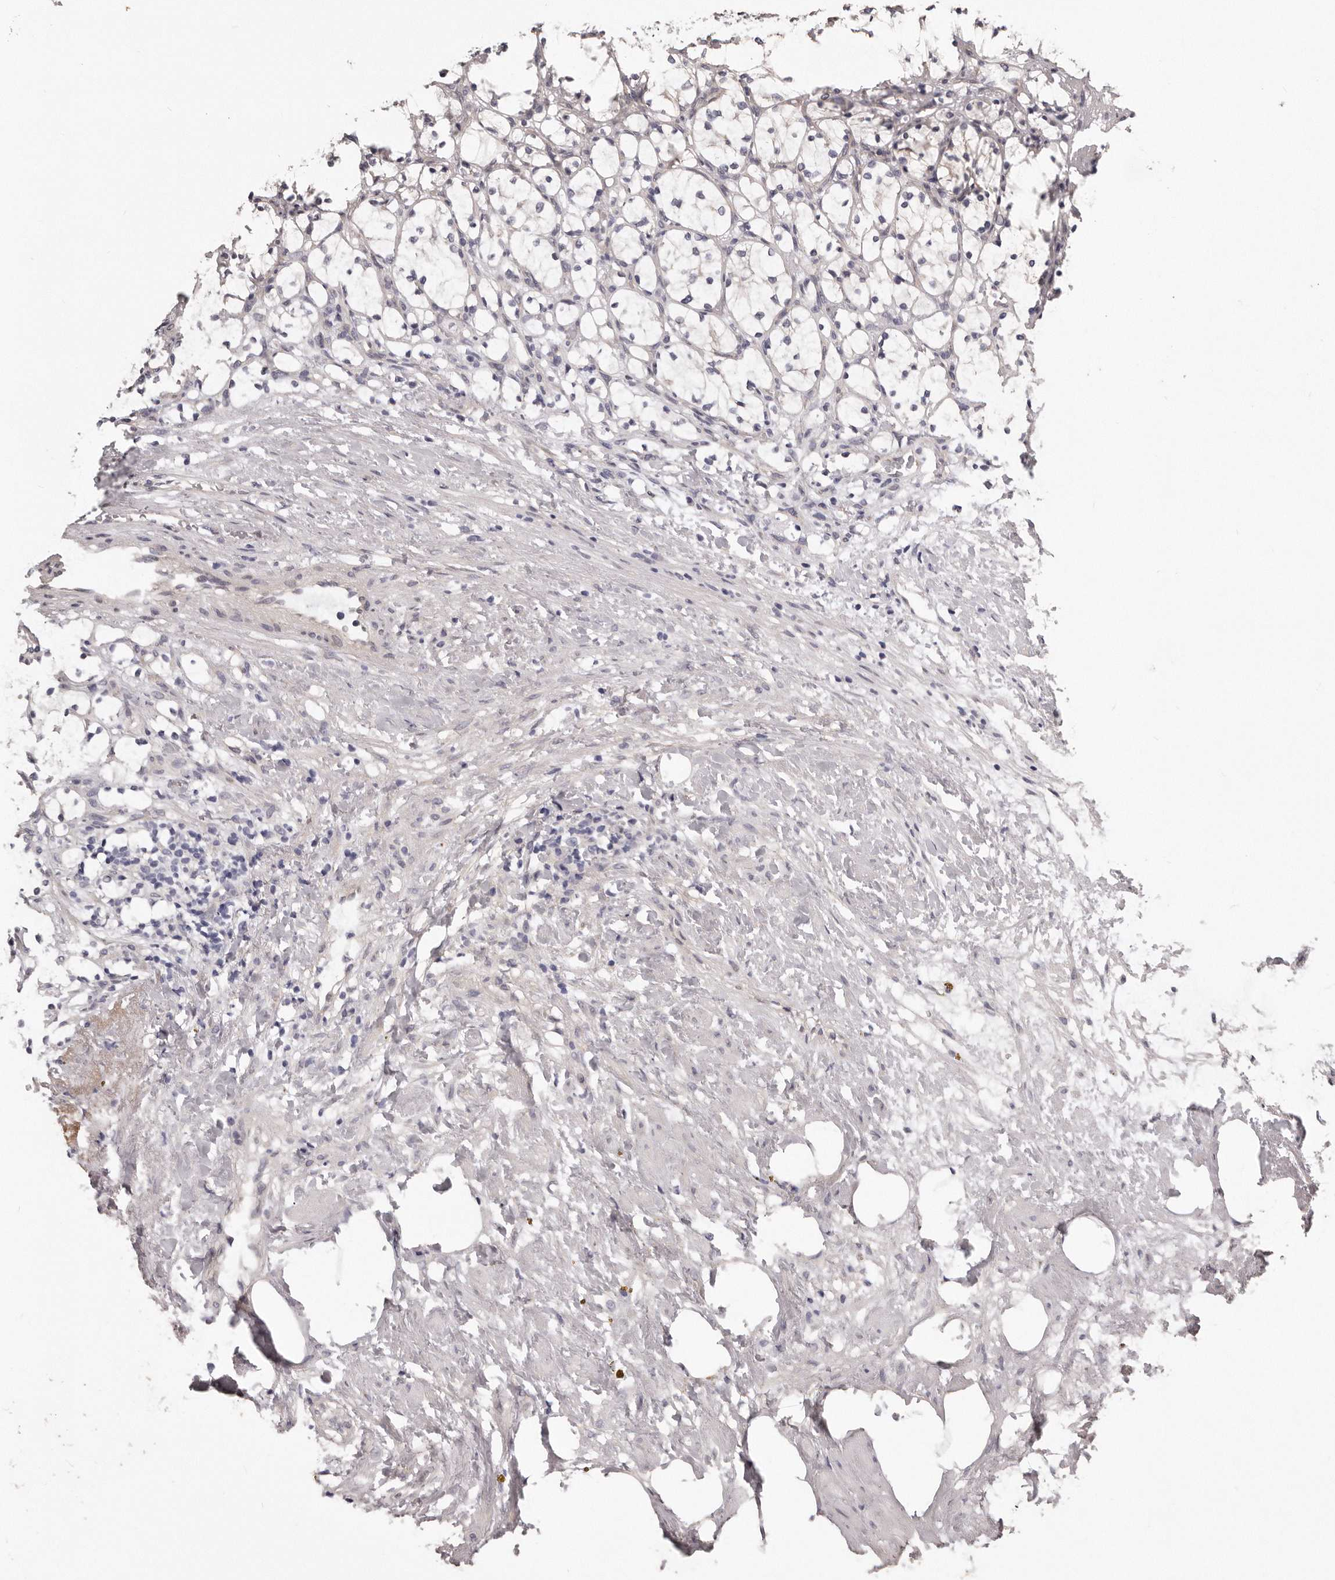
{"staining": {"intensity": "negative", "quantity": "none", "location": "none"}, "tissue": "renal cancer", "cell_type": "Tumor cells", "image_type": "cancer", "snomed": [{"axis": "morphology", "description": "Adenocarcinoma, NOS"}, {"axis": "topography", "description": "Kidney"}], "caption": "Renal cancer stained for a protein using immunohistochemistry (IHC) shows no expression tumor cells.", "gene": "ARMCX1", "patient": {"sex": "female", "age": 69}}